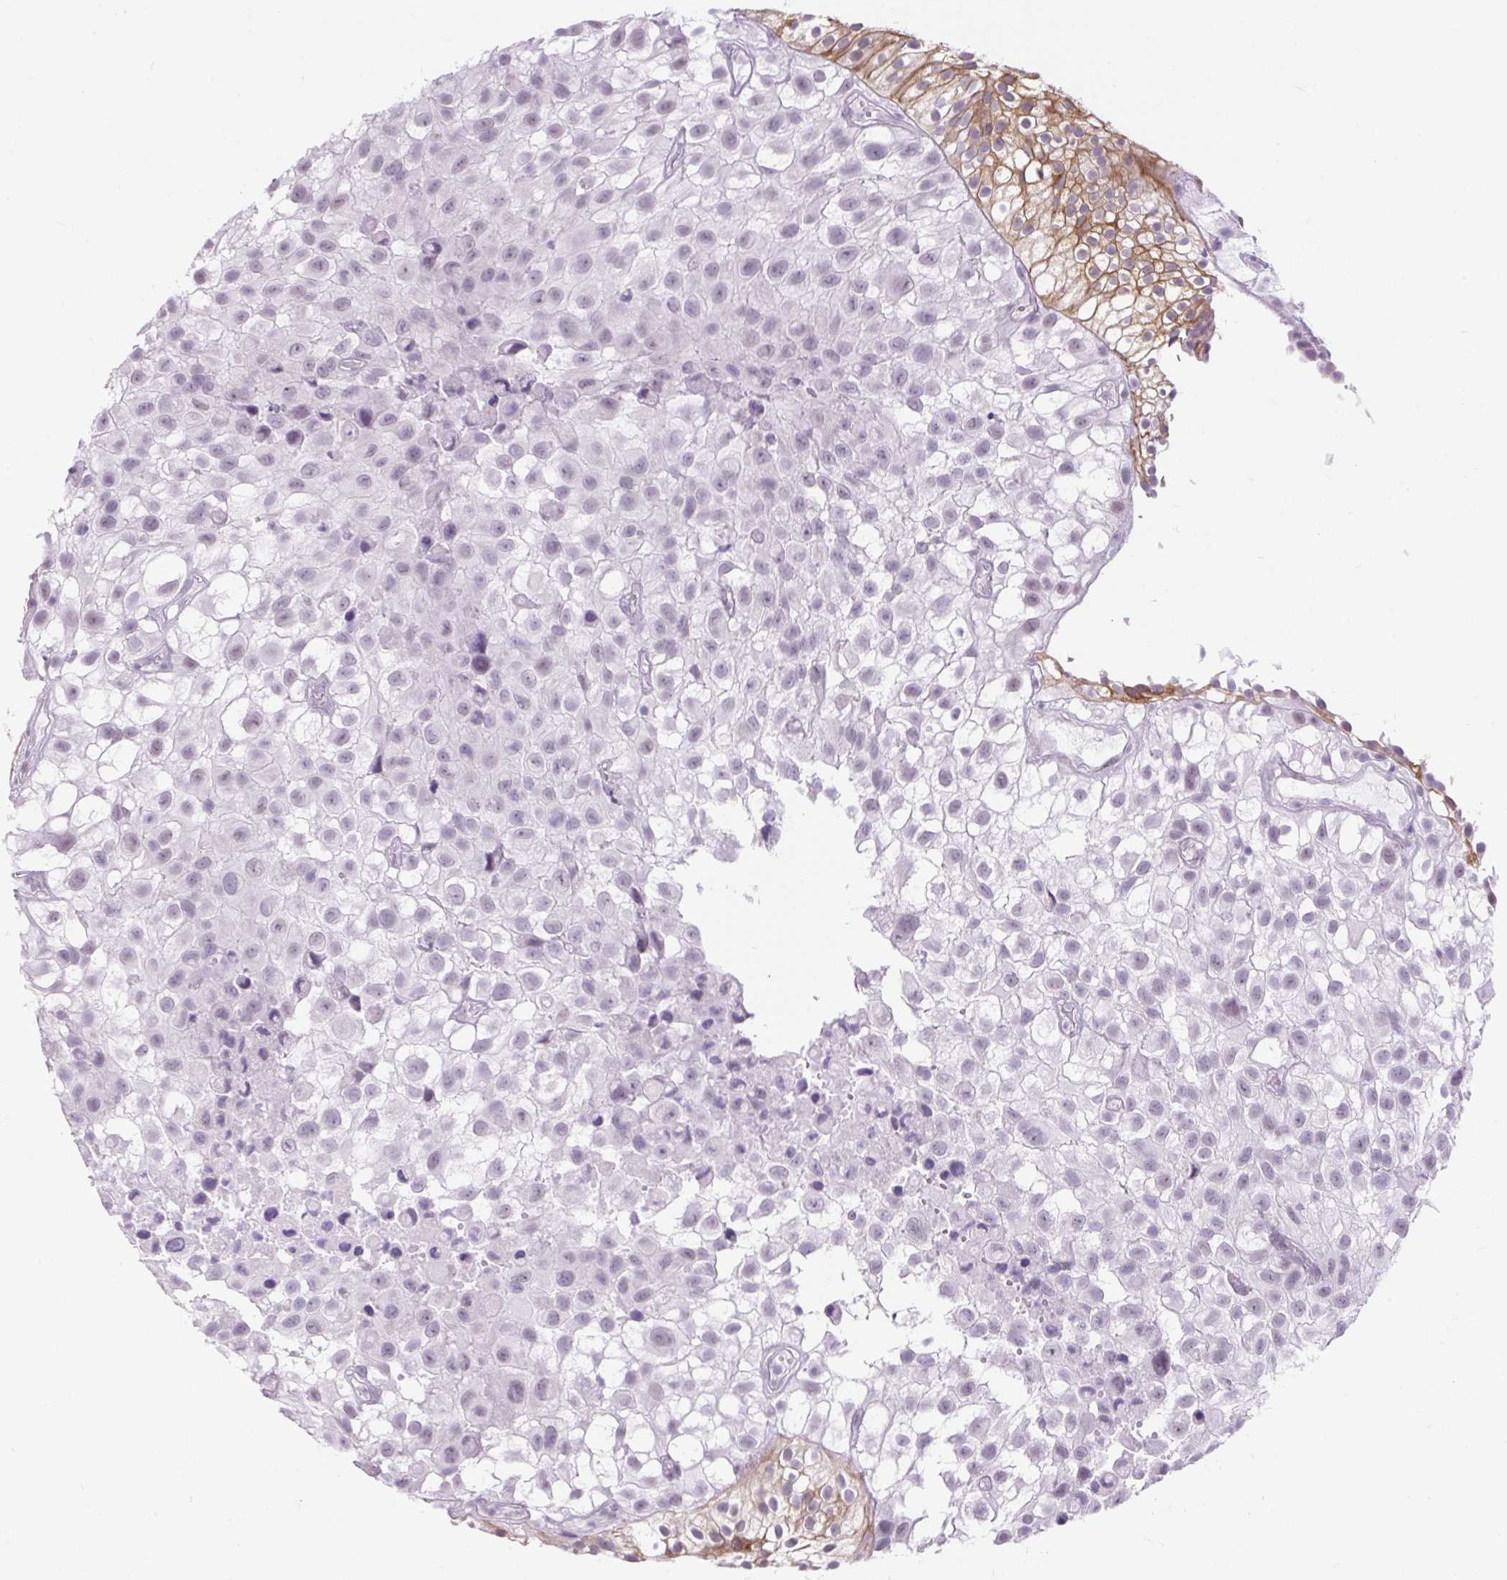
{"staining": {"intensity": "negative", "quantity": "none", "location": "none"}, "tissue": "urothelial cancer", "cell_type": "Tumor cells", "image_type": "cancer", "snomed": [{"axis": "morphology", "description": "Urothelial carcinoma, High grade"}, {"axis": "topography", "description": "Urinary bladder"}], "caption": "IHC image of neoplastic tissue: human urothelial cancer stained with DAB (3,3'-diaminobenzidine) displays no significant protein positivity in tumor cells.", "gene": "BCAS1", "patient": {"sex": "male", "age": 56}}